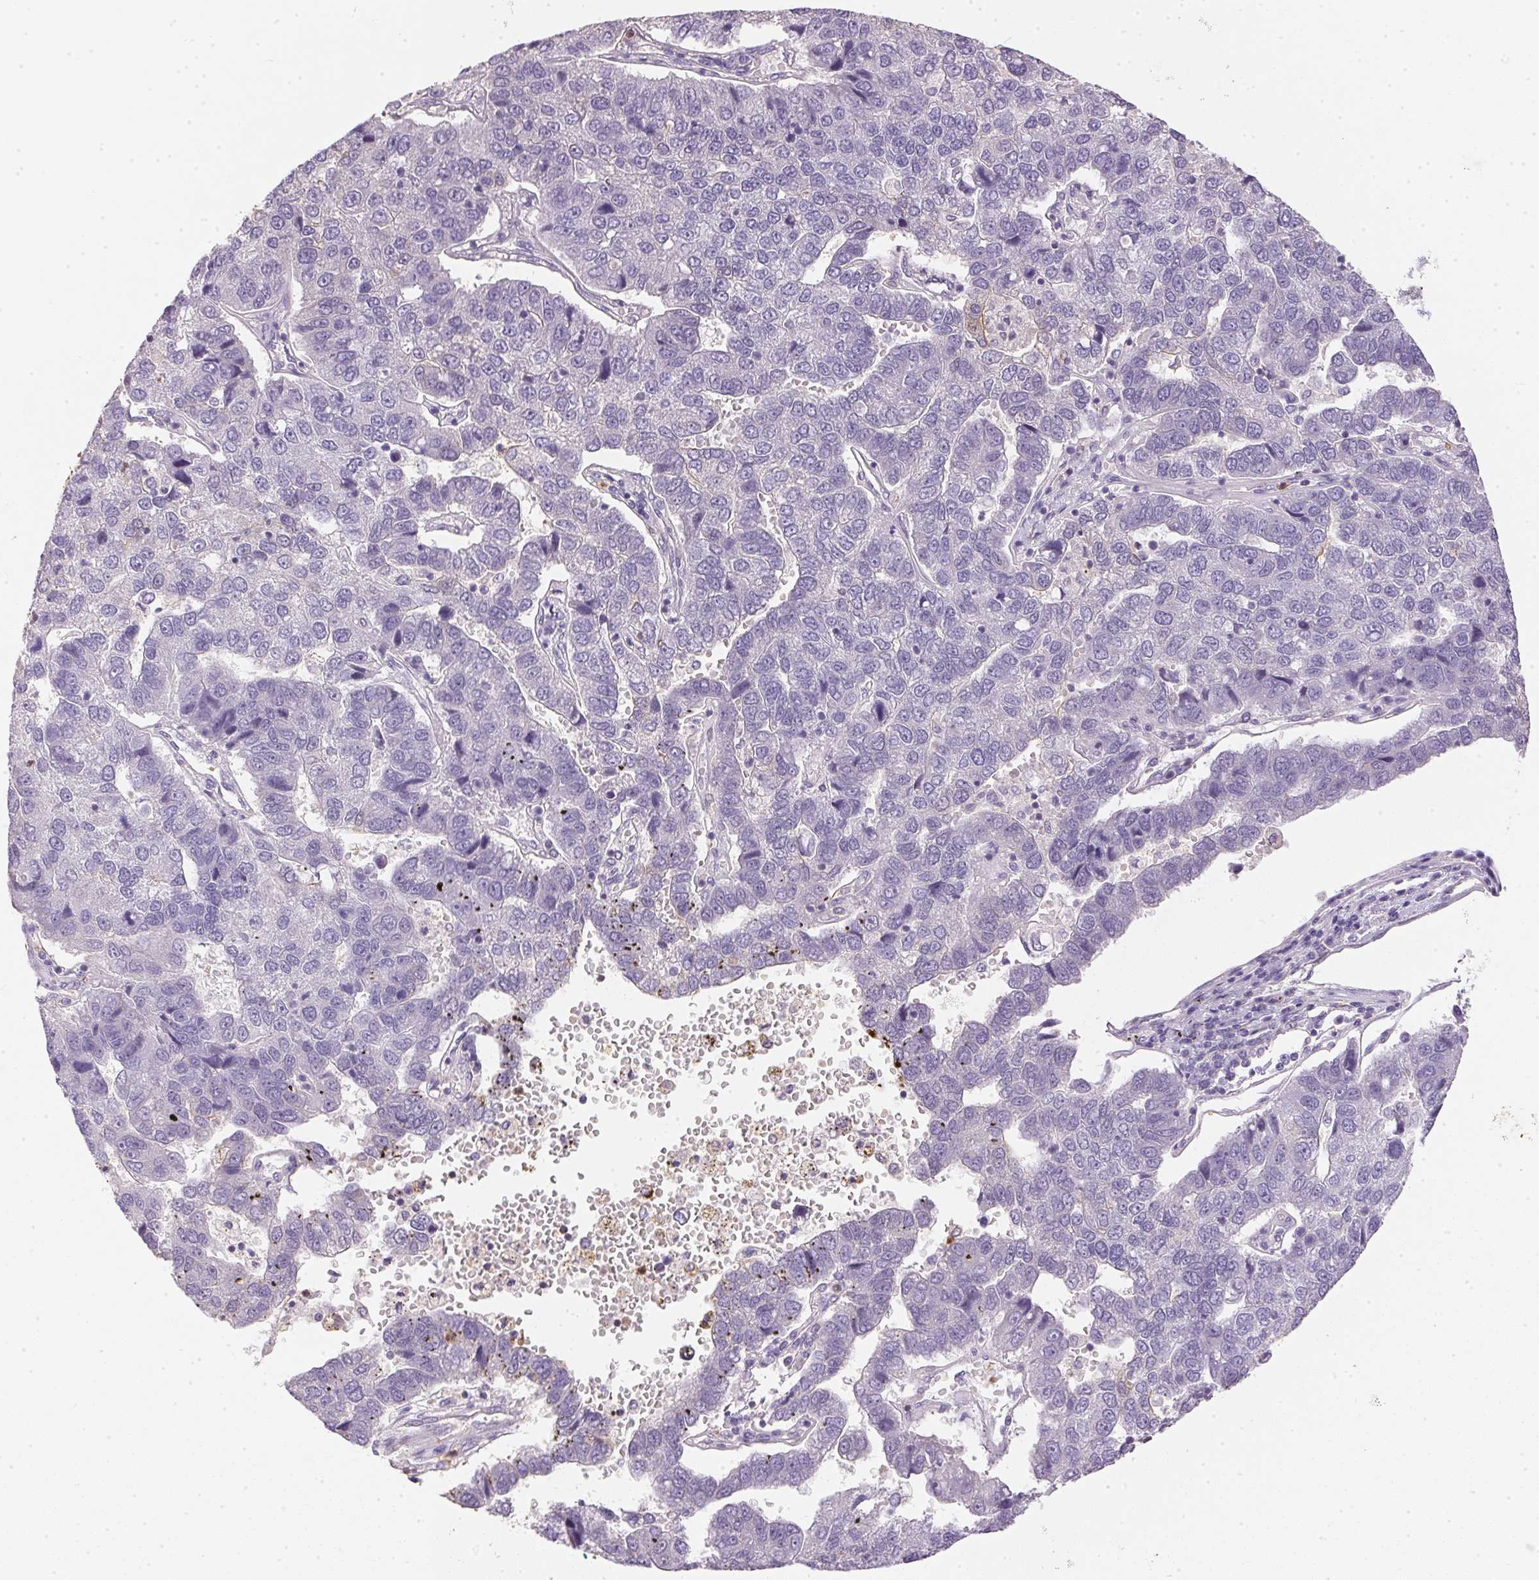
{"staining": {"intensity": "negative", "quantity": "none", "location": "none"}, "tissue": "pancreatic cancer", "cell_type": "Tumor cells", "image_type": "cancer", "snomed": [{"axis": "morphology", "description": "Adenocarcinoma, NOS"}, {"axis": "topography", "description": "Pancreas"}], "caption": "This is an IHC histopathology image of pancreatic cancer (adenocarcinoma). There is no staining in tumor cells.", "gene": "S100A3", "patient": {"sex": "female", "age": 61}}